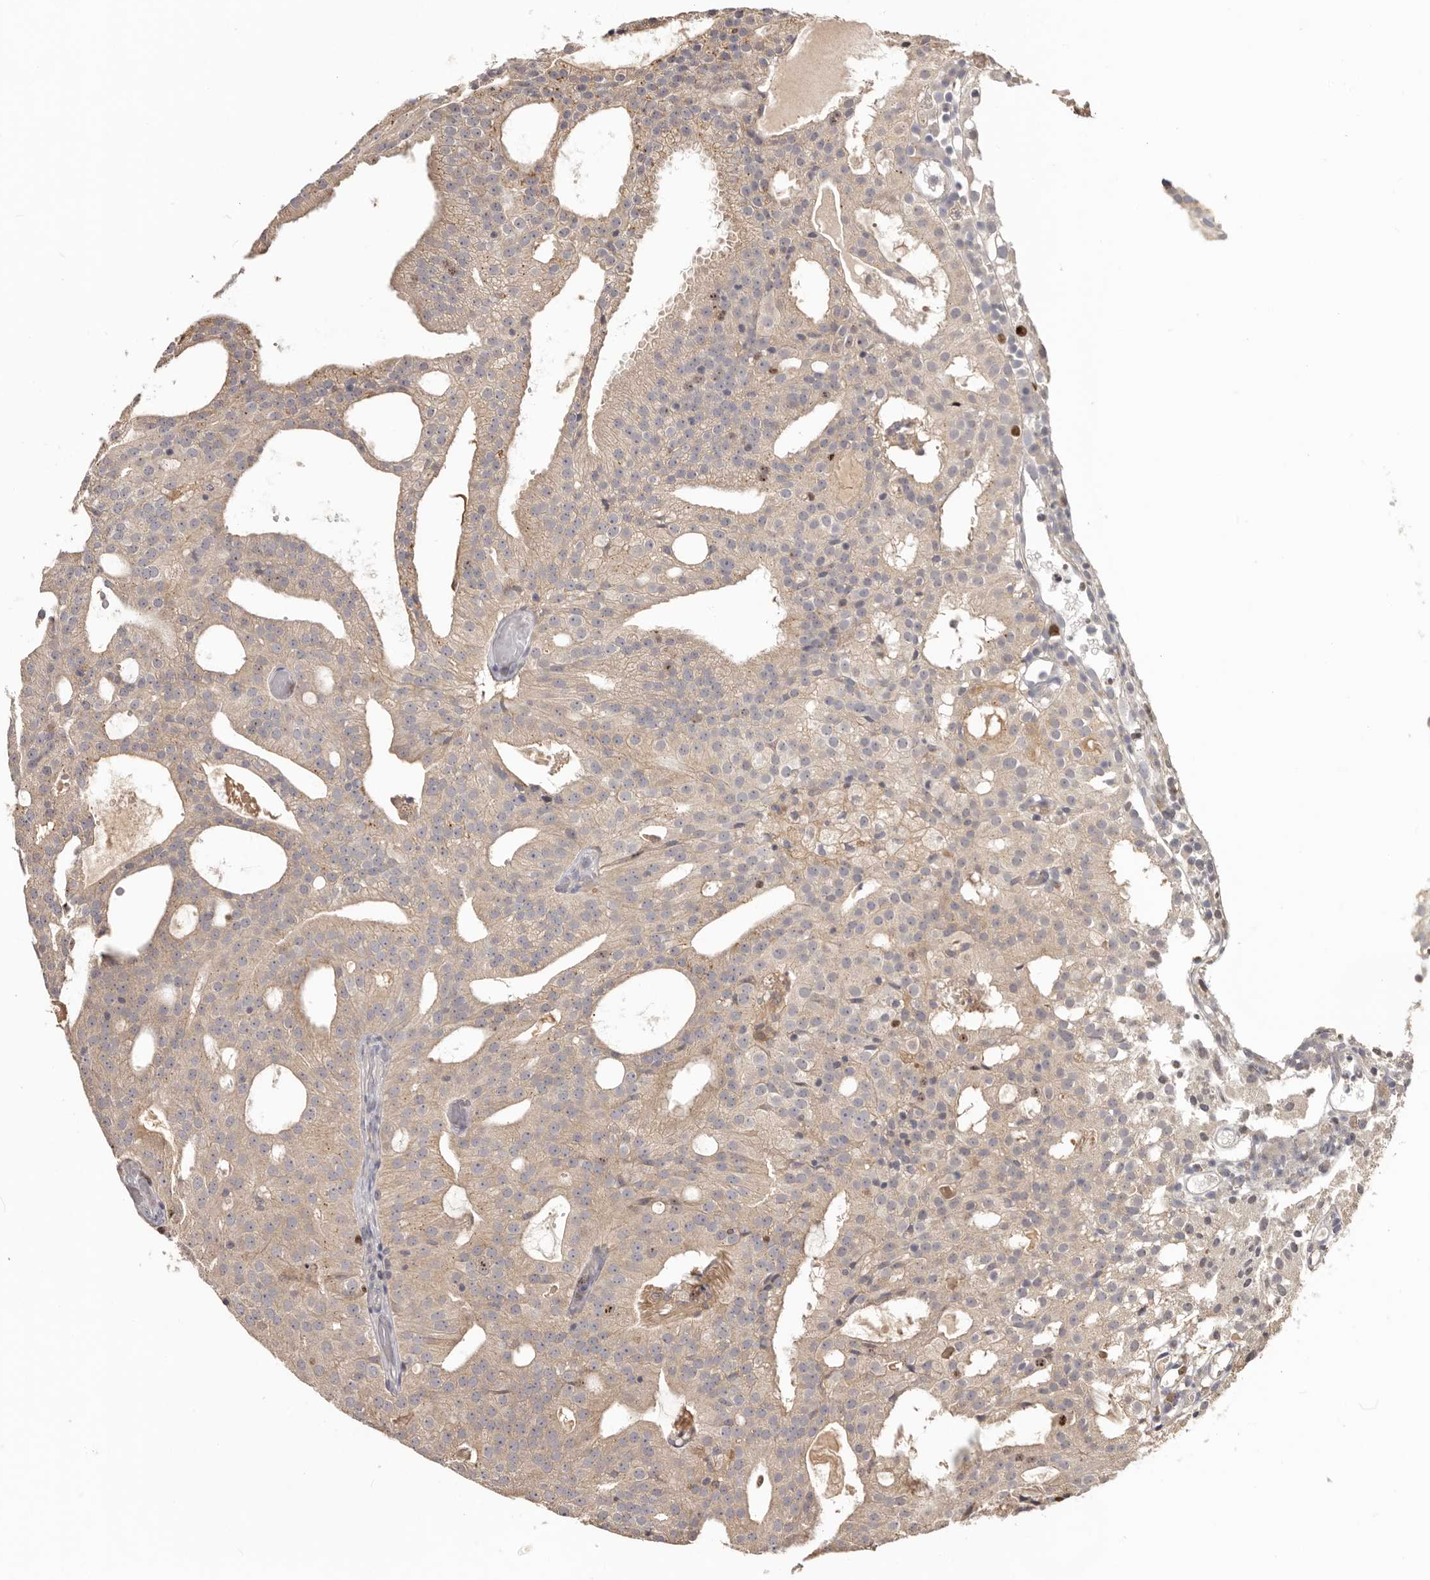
{"staining": {"intensity": "weak", "quantity": ">75%", "location": "cytoplasmic/membranous"}, "tissue": "prostate cancer", "cell_type": "Tumor cells", "image_type": "cancer", "snomed": [{"axis": "morphology", "description": "Adenocarcinoma, Medium grade"}, {"axis": "topography", "description": "Prostate"}], "caption": "Prostate cancer stained with DAB (3,3'-diaminobenzidine) immunohistochemistry shows low levels of weak cytoplasmic/membranous expression in about >75% of tumor cells. Immunohistochemistry (ihc) stains the protein in brown and the nuclei are stained blue.", "gene": "CCDC190", "patient": {"sex": "male", "age": 88}}